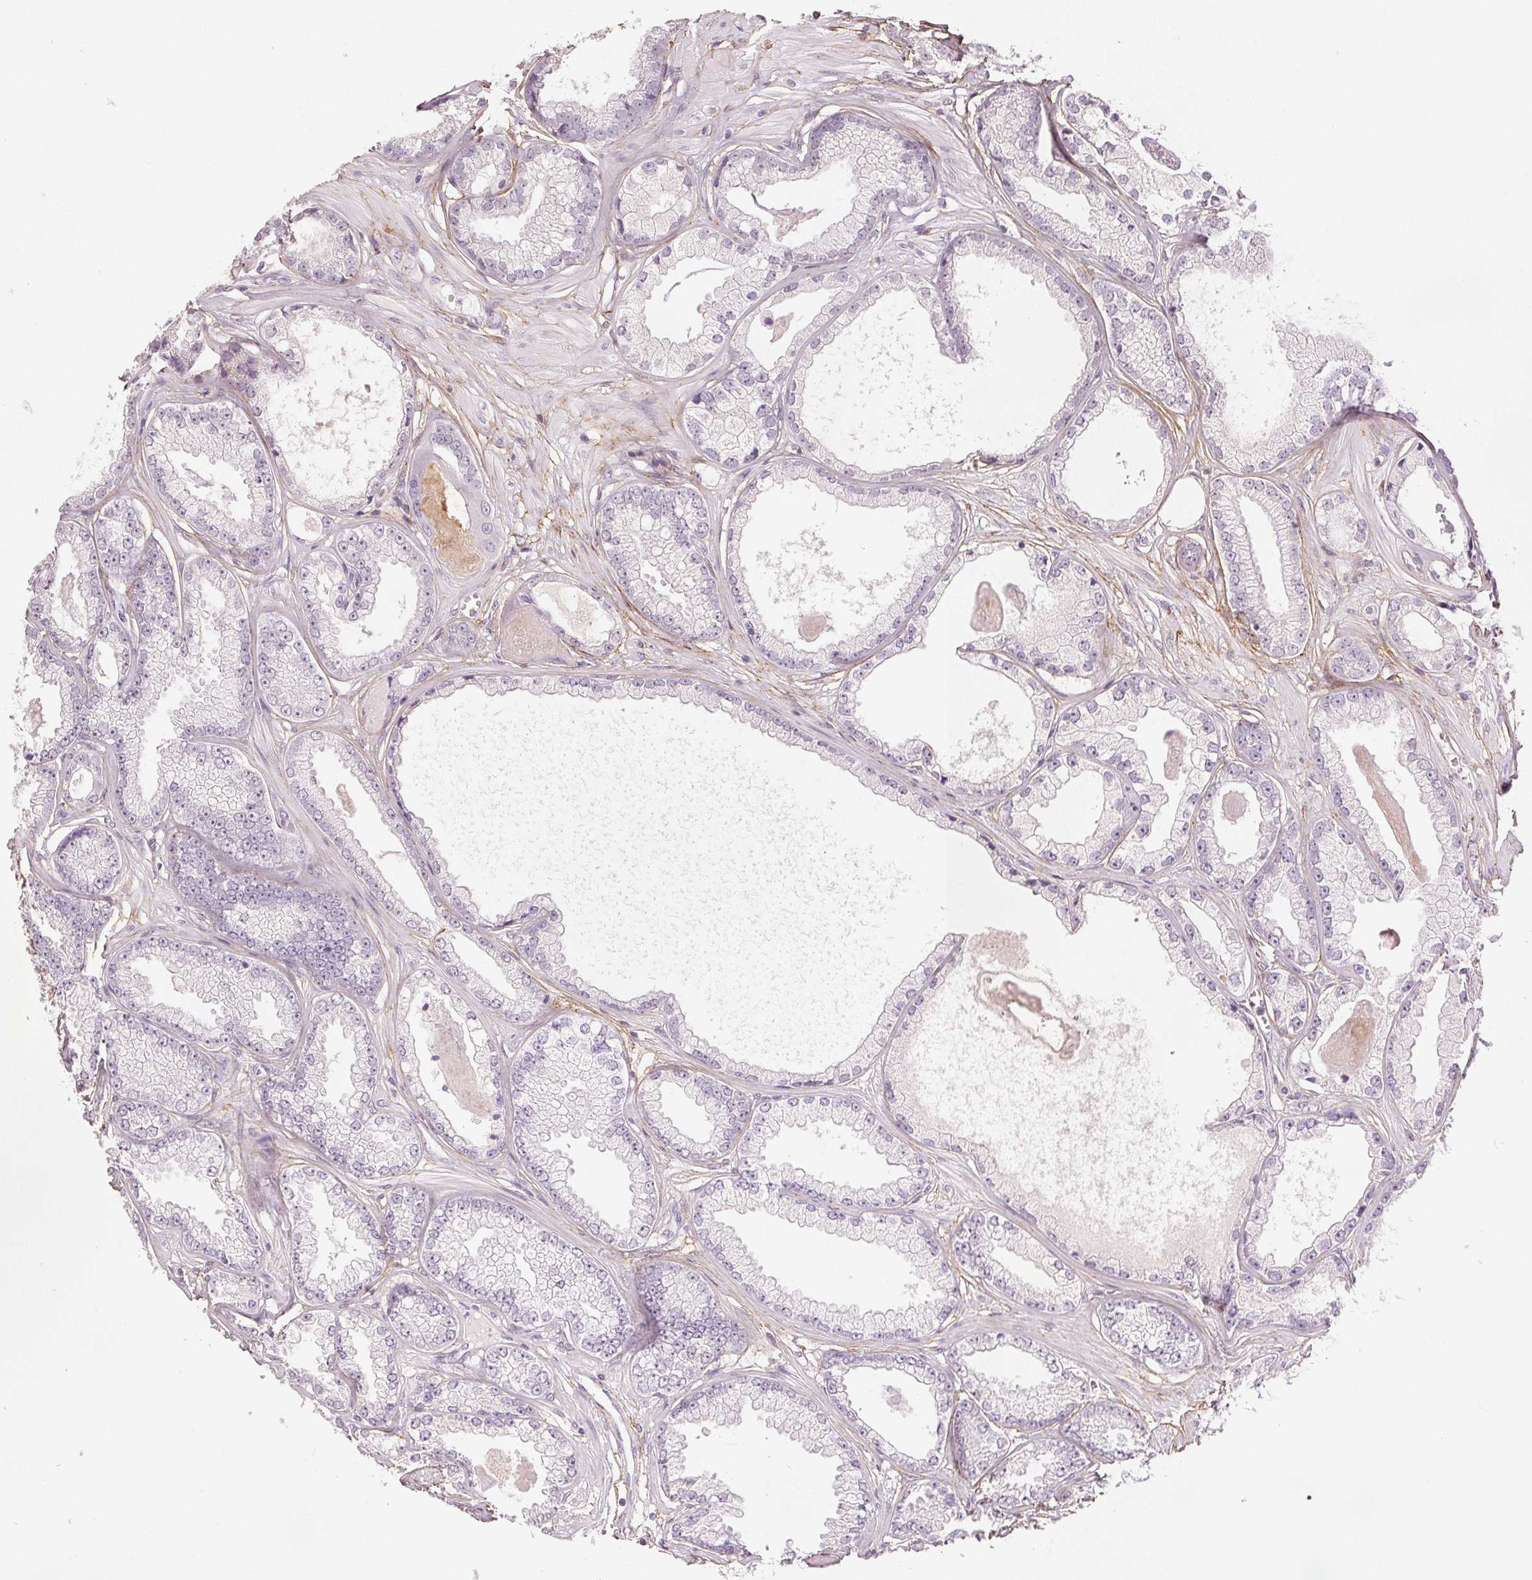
{"staining": {"intensity": "negative", "quantity": "none", "location": "none"}, "tissue": "prostate cancer", "cell_type": "Tumor cells", "image_type": "cancer", "snomed": [{"axis": "morphology", "description": "Adenocarcinoma, Low grade"}, {"axis": "topography", "description": "Prostate"}], "caption": "High magnification brightfield microscopy of prostate cancer (low-grade adenocarcinoma) stained with DAB (brown) and counterstained with hematoxylin (blue): tumor cells show no significant staining.", "gene": "FBN1", "patient": {"sex": "male", "age": 64}}